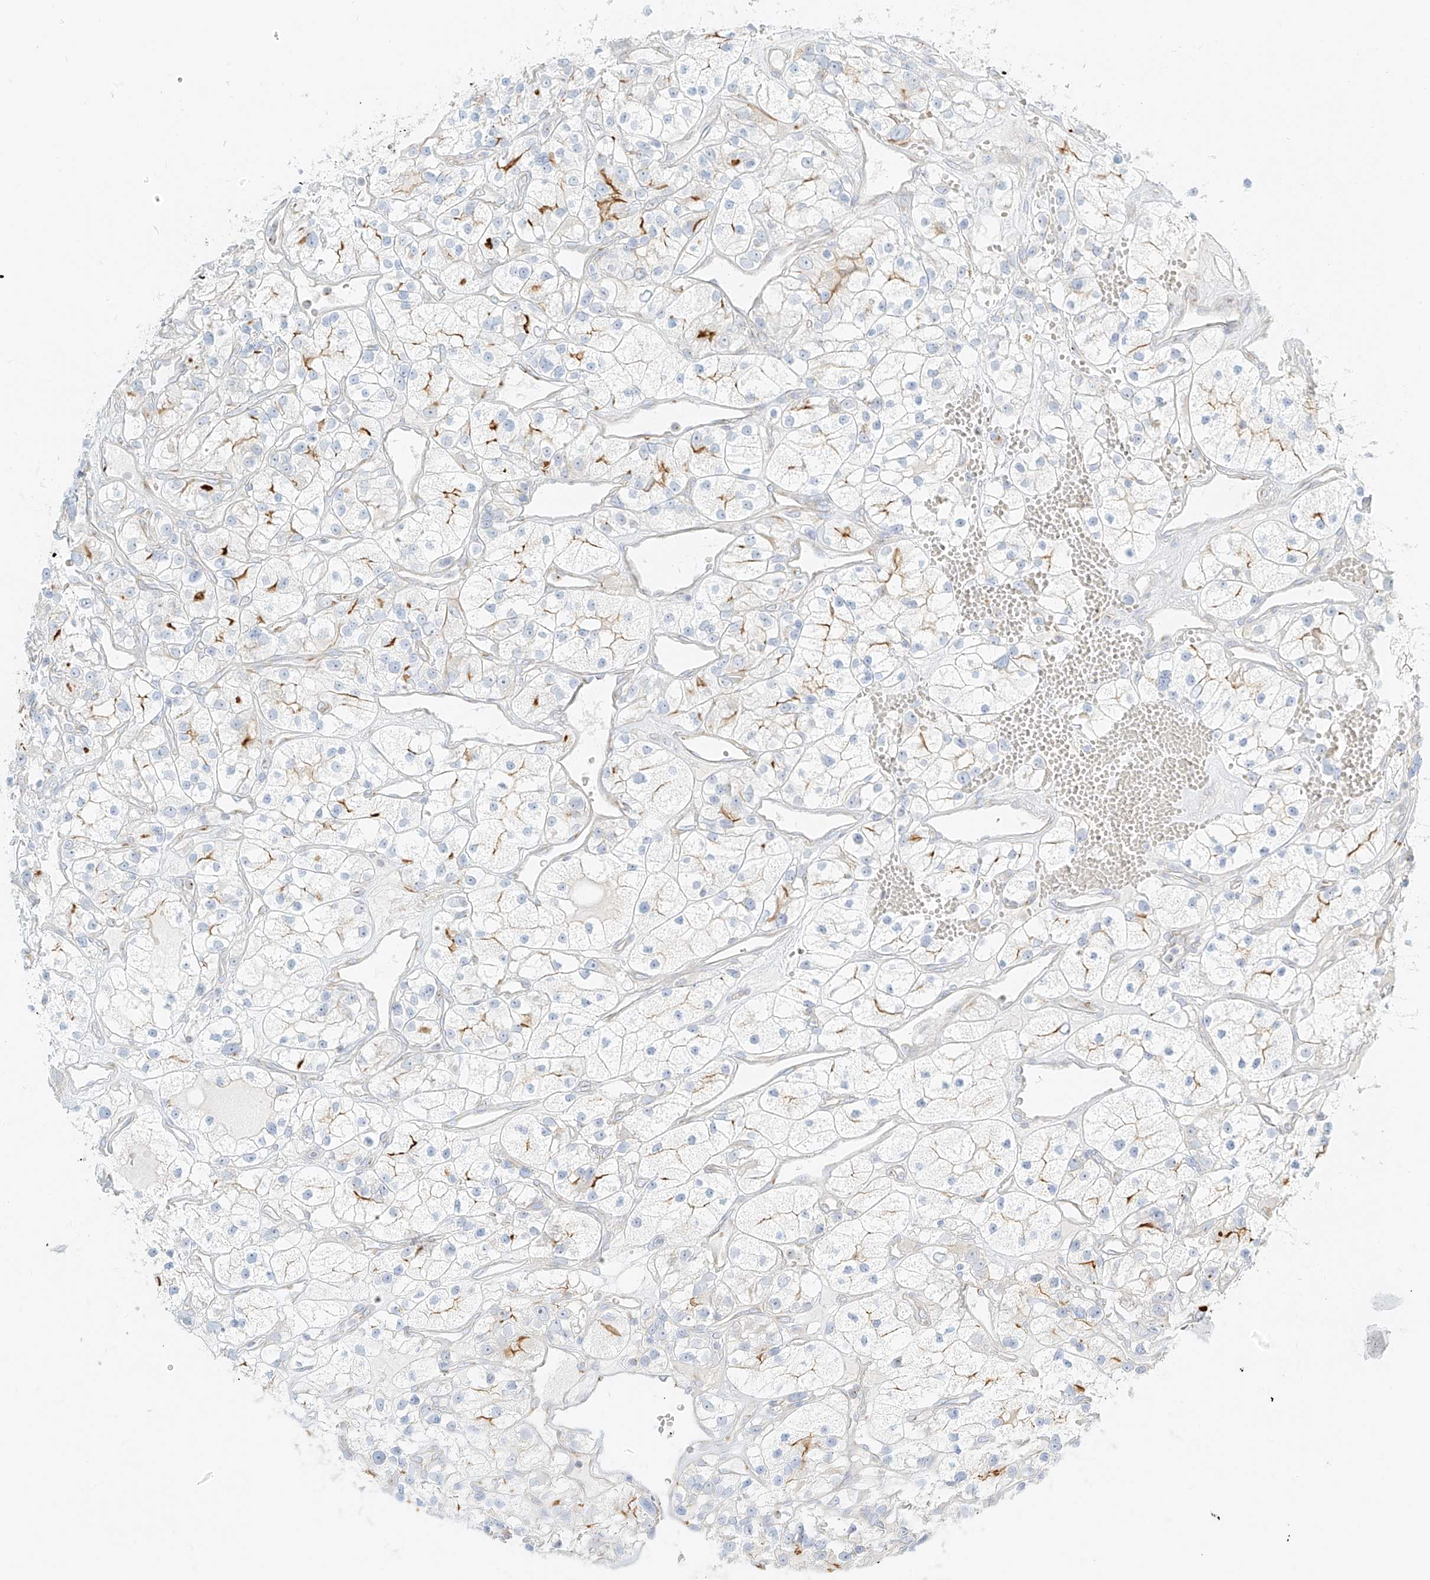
{"staining": {"intensity": "moderate", "quantity": "<25%", "location": "cytoplasmic/membranous"}, "tissue": "renal cancer", "cell_type": "Tumor cells", "image_type": "cancer", "snomed": [{"axis": "morphology", "description": "Adenocarcinoma, NOS"}, {"axis": "topography", "description": "Kidney"}], "caption": "Moderate cytoplasmic/membranous protein expression is identified in approximately <25% of tumor cells in renal cancer (adenocarcinoma).", "gene": "TMEM87B", "patient": {"sex": "female", "age": 57}}